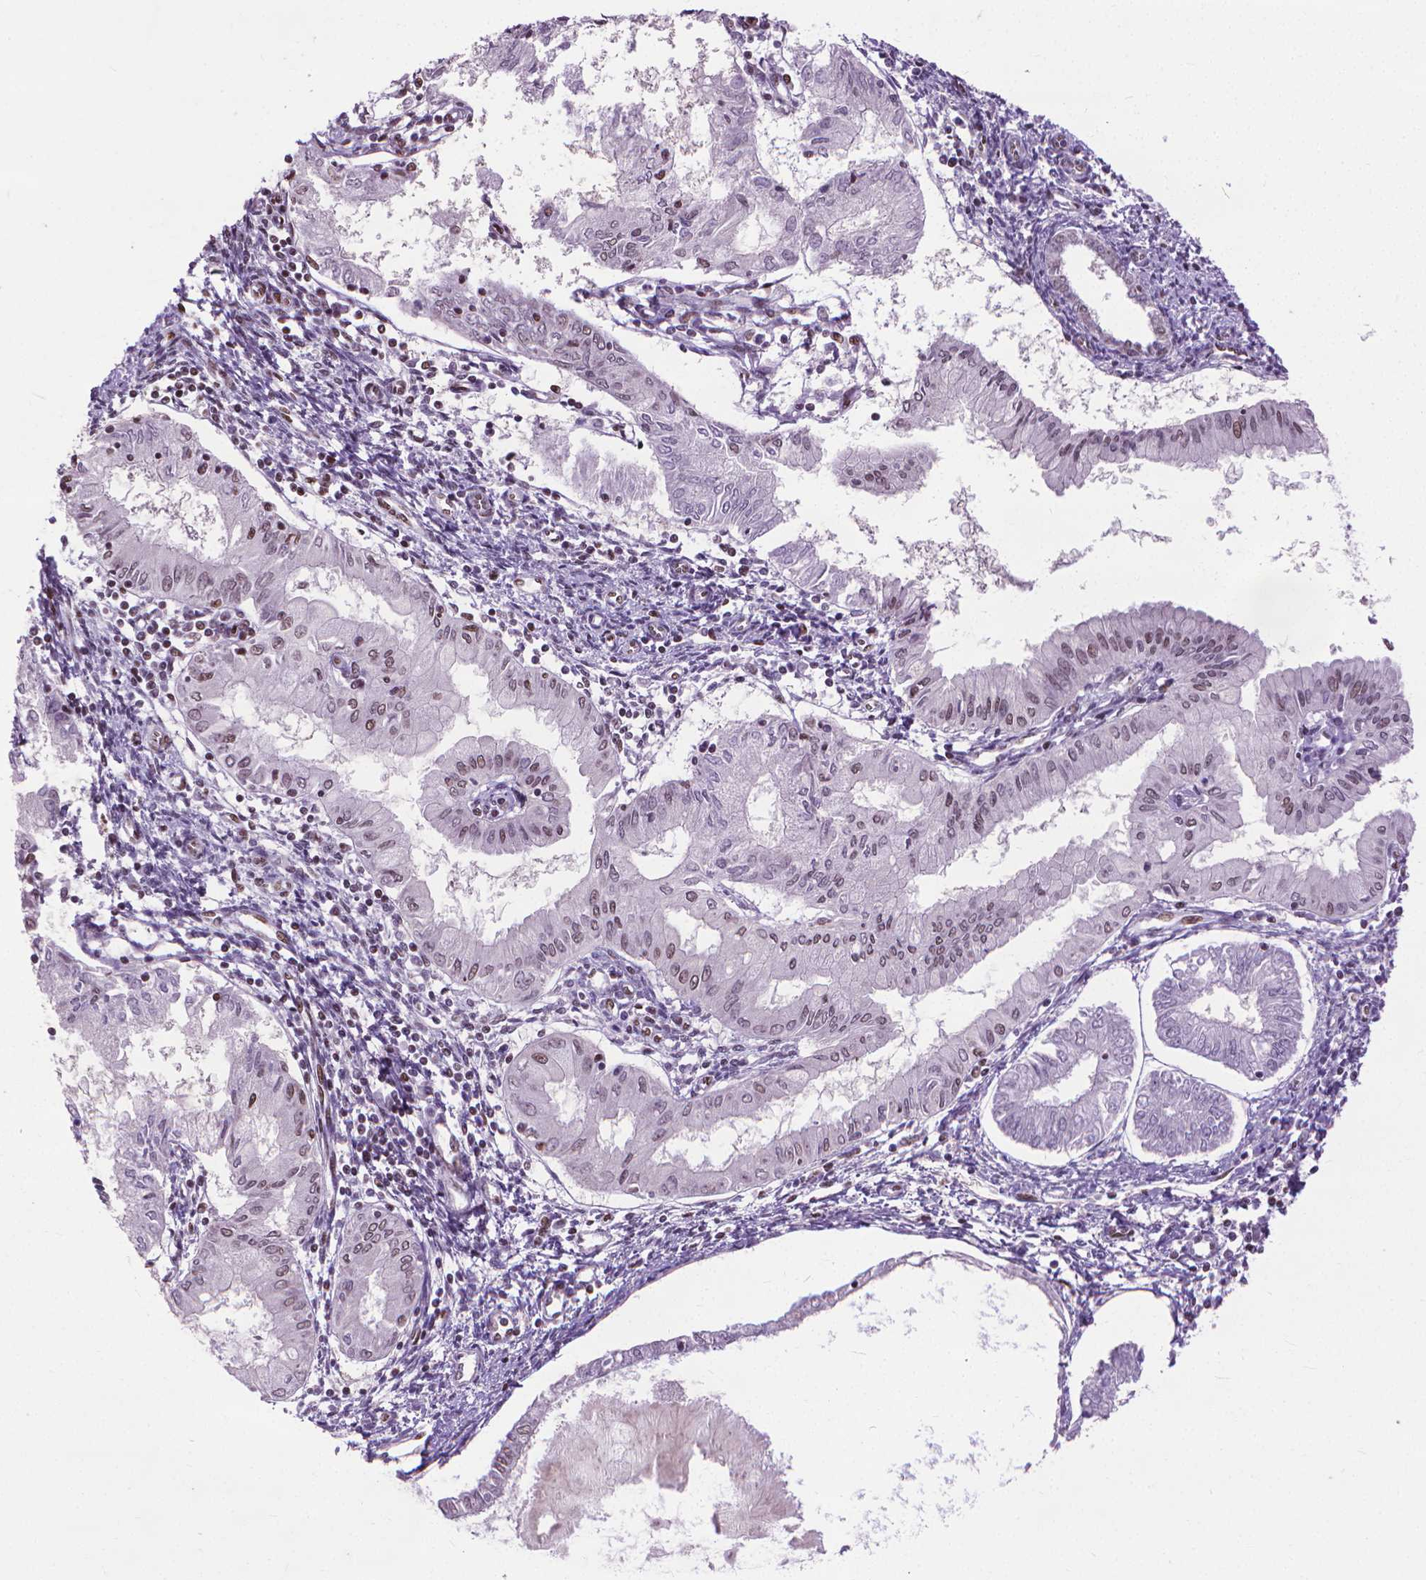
{"staining": {"intensity": "moderate", "quantity": "25%-75%", "location": "nuclear"}, "tissue": "endometrial cancer", "cell_type": "Tumor cells", "image_type": "cancer", "snomed": [{"axis": "morphology", "description": "Adenocarcinoma, NOS"}, {"axis": "topography", "description": "Endometrium"}], "caption": "This is an image of immunohistochemistry (IHC) staining of endometrial cancer, which shows moderate positivity in the nuclear of tumor cells.", "gene": "AKAP8", "patient": {"sex": "female", "age": 68}}